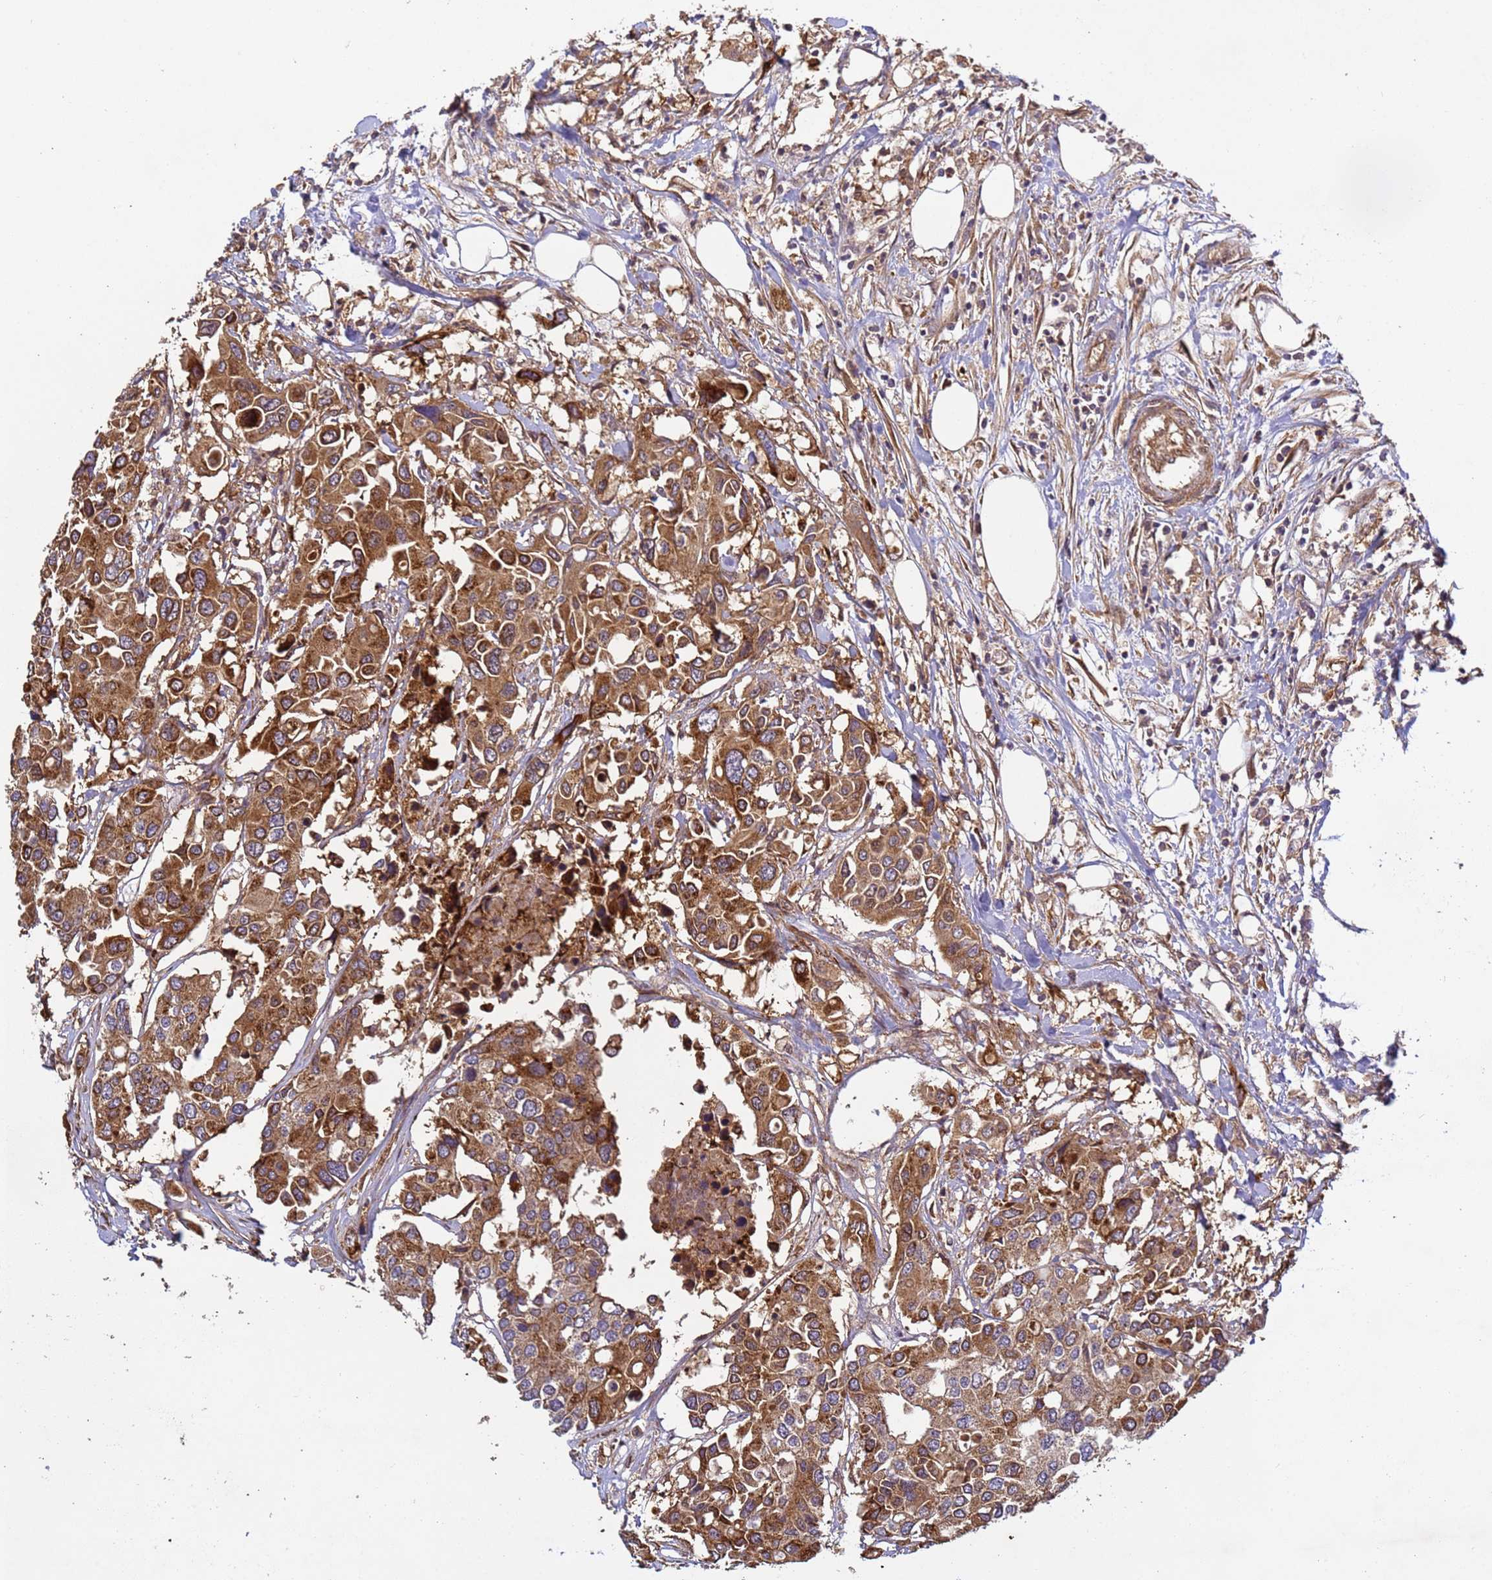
{"staining": {"intensity": "strong", "quantity": ">75%", "location": "cytoplasmic/membranous"}, "tissue": "colorectal cancer", "cell_type": "Tumor cells", "image_type": "cancer", "snomed": [{"axis": "morphology", "description": "Adenocarcinoma, NOS"}, {"axis": "topography", "description": "Colon"}], "caption": "Colorectal adenocarcinoma stained with a protein marker demonstrates strong staining in tumor cells.", "gene": "C8orf34", "patient": {"sex": "male", "age": 77}}